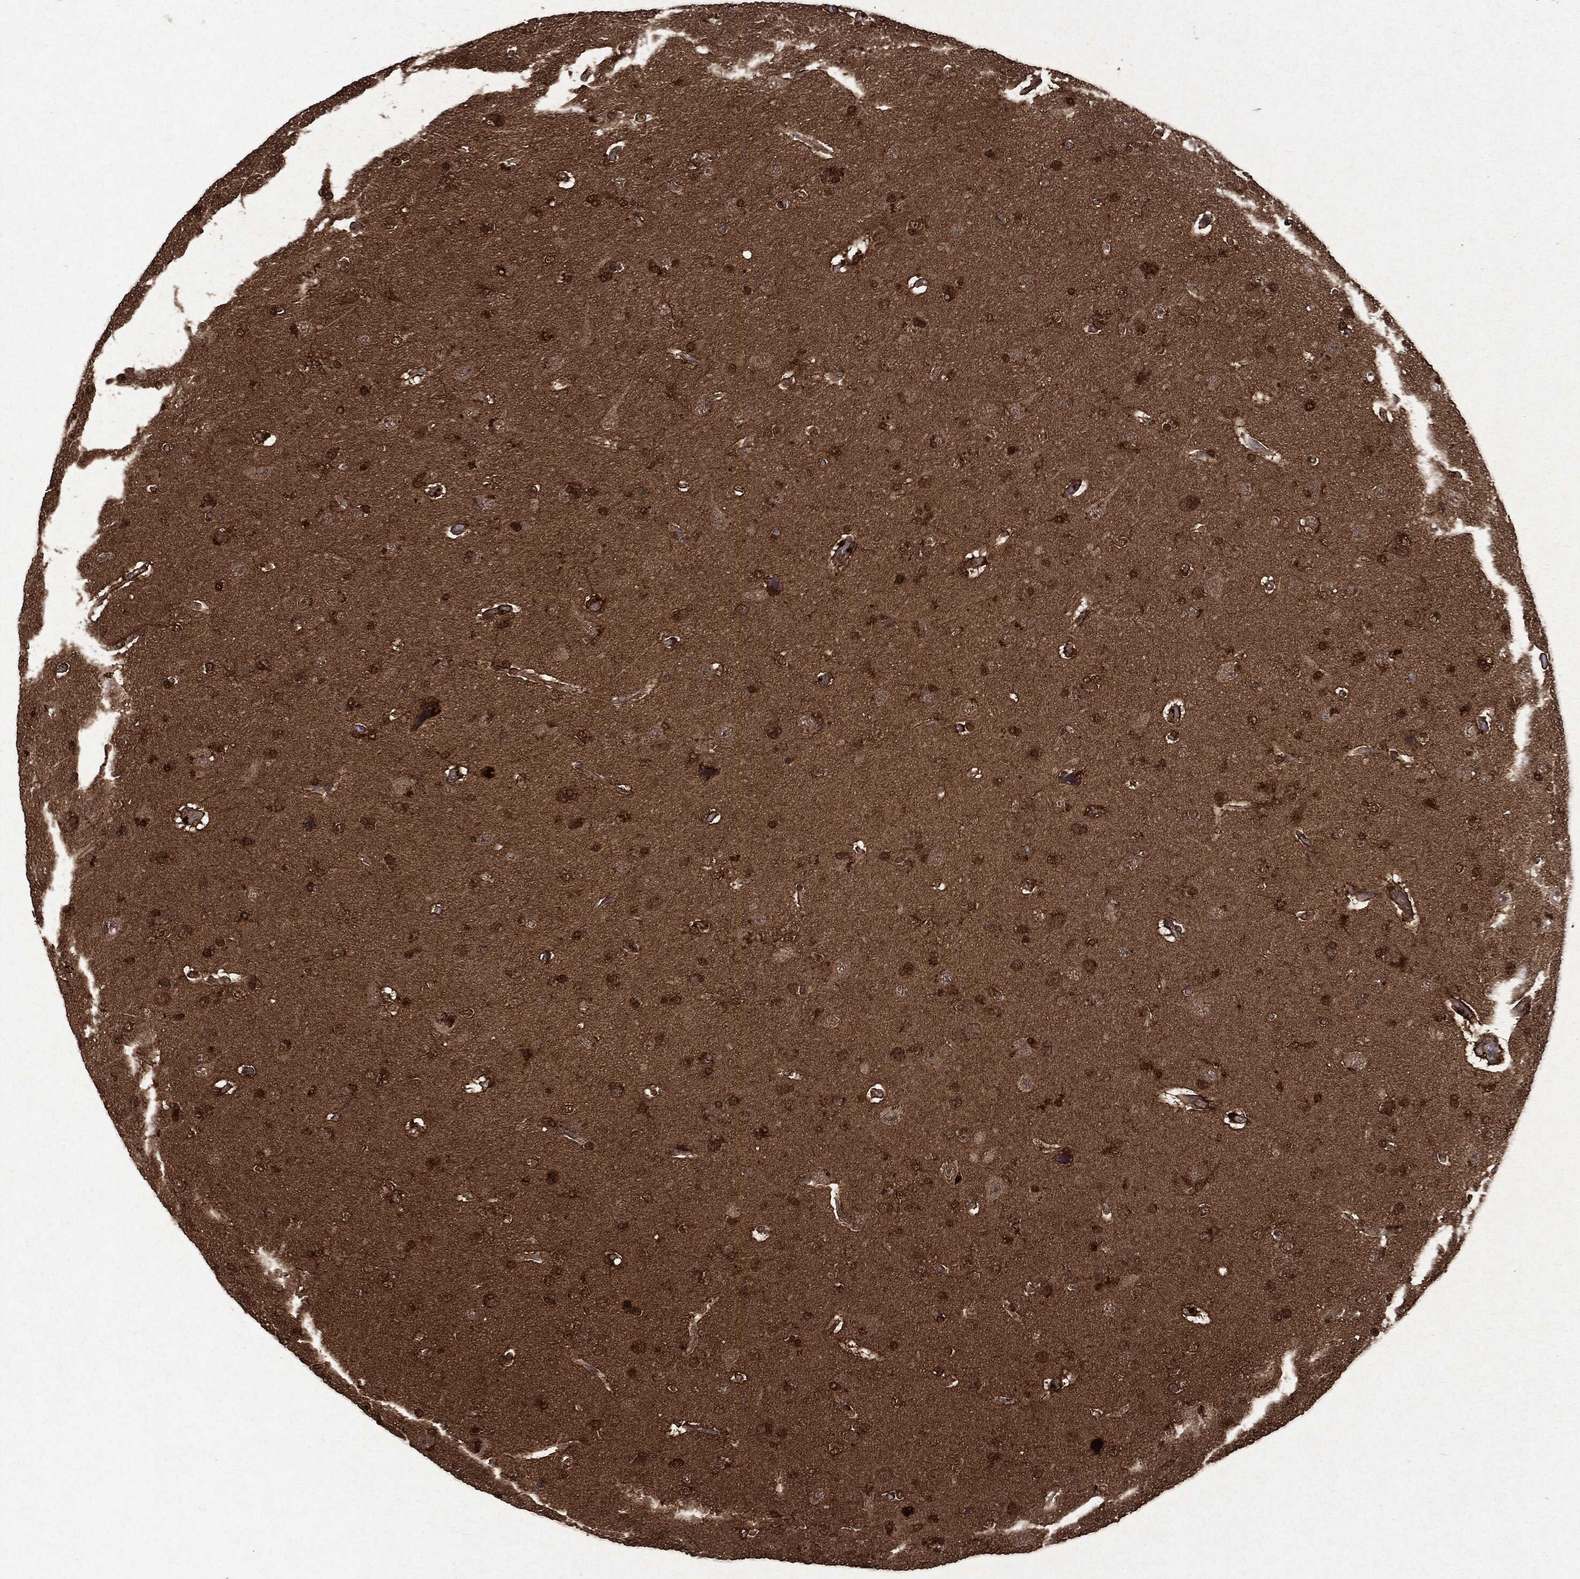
{"staining": {"intensity": "moderate", "quantity": ">75%", "location": "cytoplasmic/membranous,nuclear"}, "tissue": "glioma", "cell_type": "Tumor cells", "image_type": "cancer", "snomed": [{"axis": "morphology", "description": "Glioma, malignant, NOS"}, {"axis": "topography", "description": "Cerebral cortex"}], "caption": "Glioma stained with a brown dye demonstrates moderate cytoplasmic/membranous and nuclear positive expression in about >75% of tumor cells.", "gene": "PEBP1", "patient": {"sex": "male", "age": 58}}